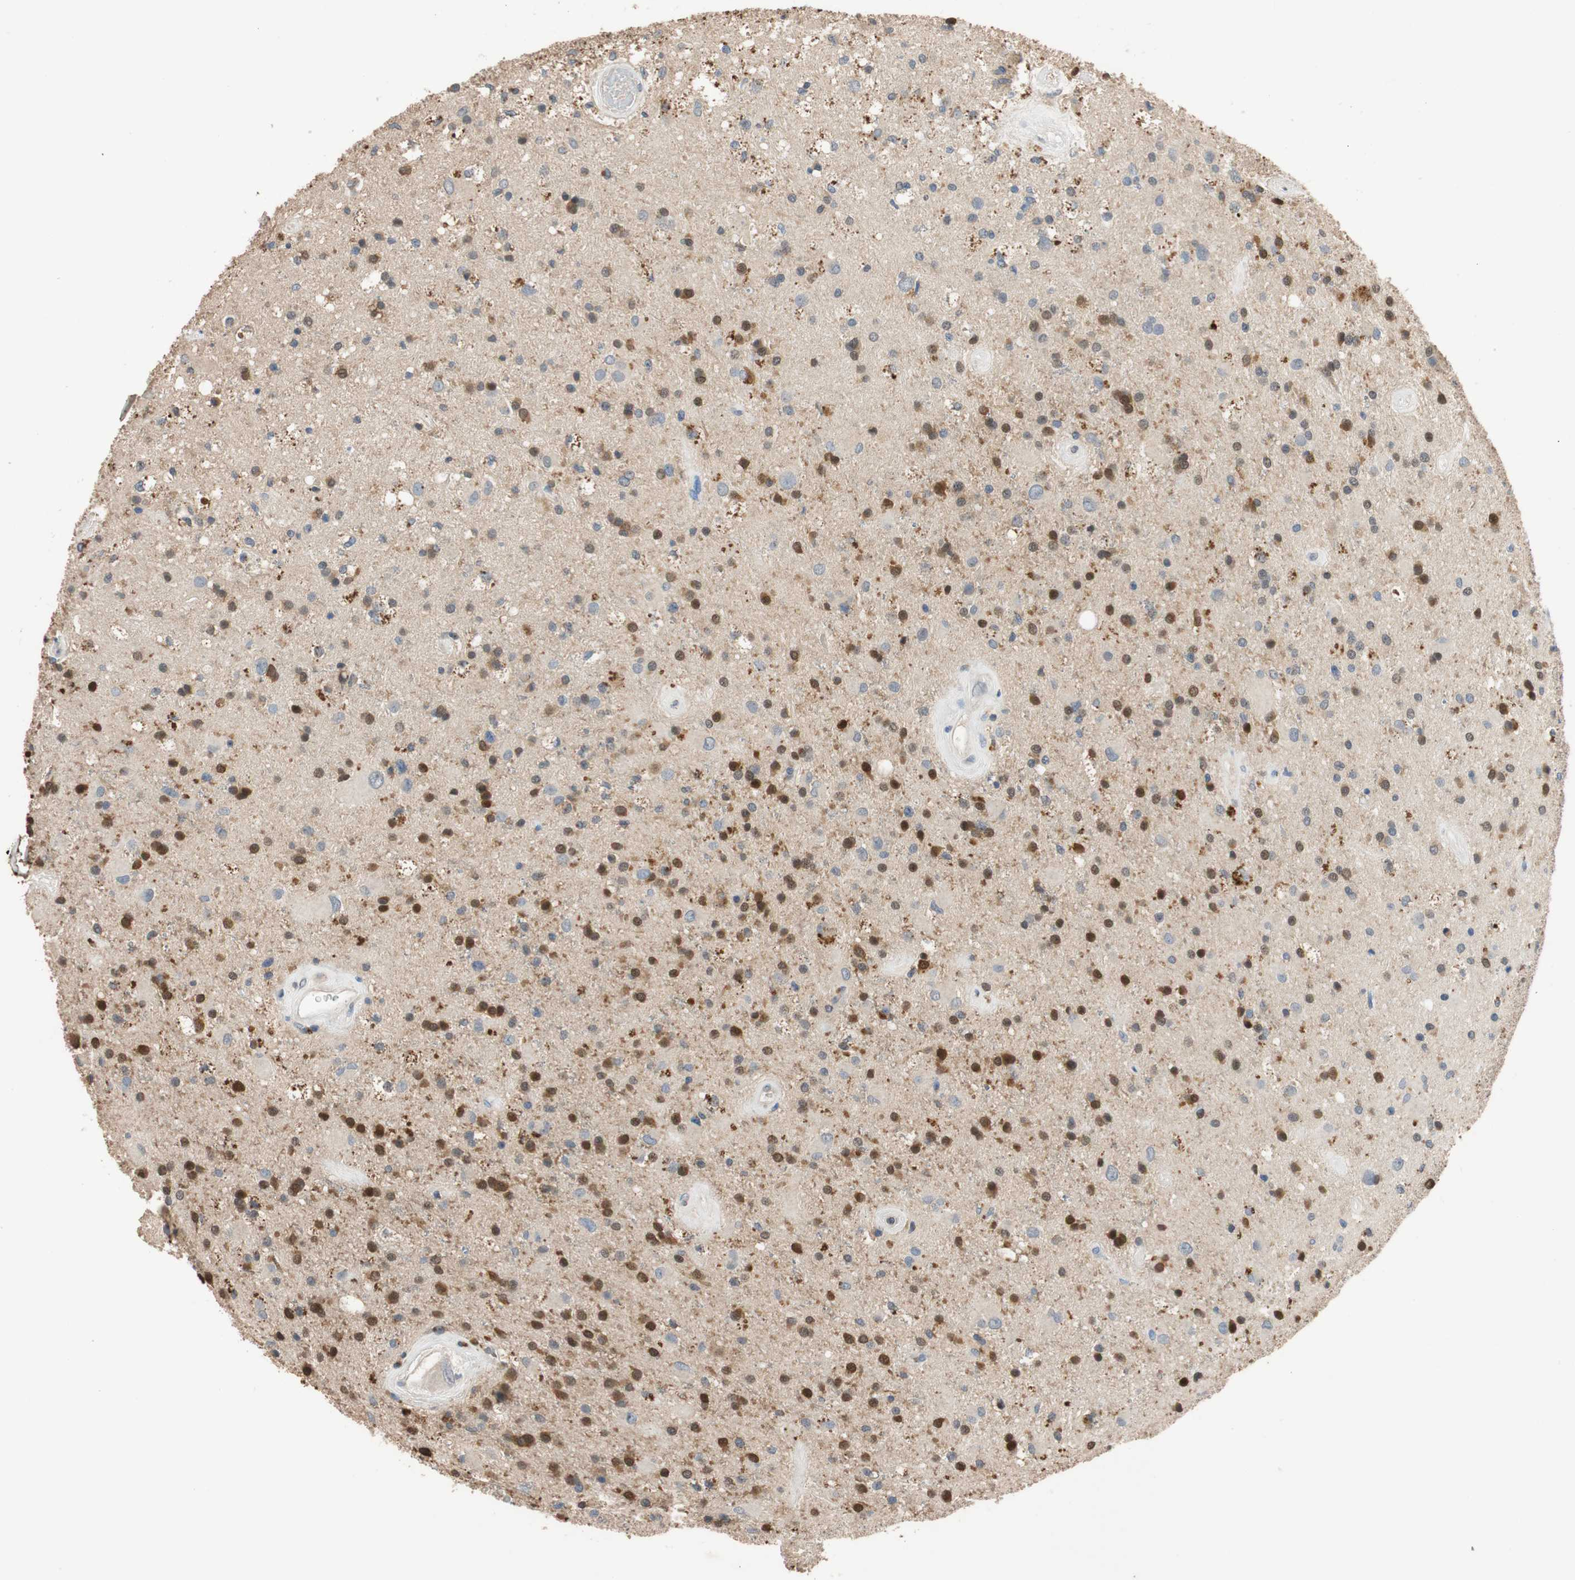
{"staining": {"intensity": "strong", "quantity": "25%-75%", "location": "nuclear"}, "tissue": "glioma", "cell_type": "Tumor cells", "image_type": "cancer", "snomed": [{"axis": "morphology", "description": "Glioma, malignant, Low grade"}, {"axis": "topography", "description": "Brain"}], "caption": "Strong nuclear staining is present in about 25%-75% of tumor cells in glioma.", "gene": "ADAP1", "patient": {"sex": "male", "age": 58}}